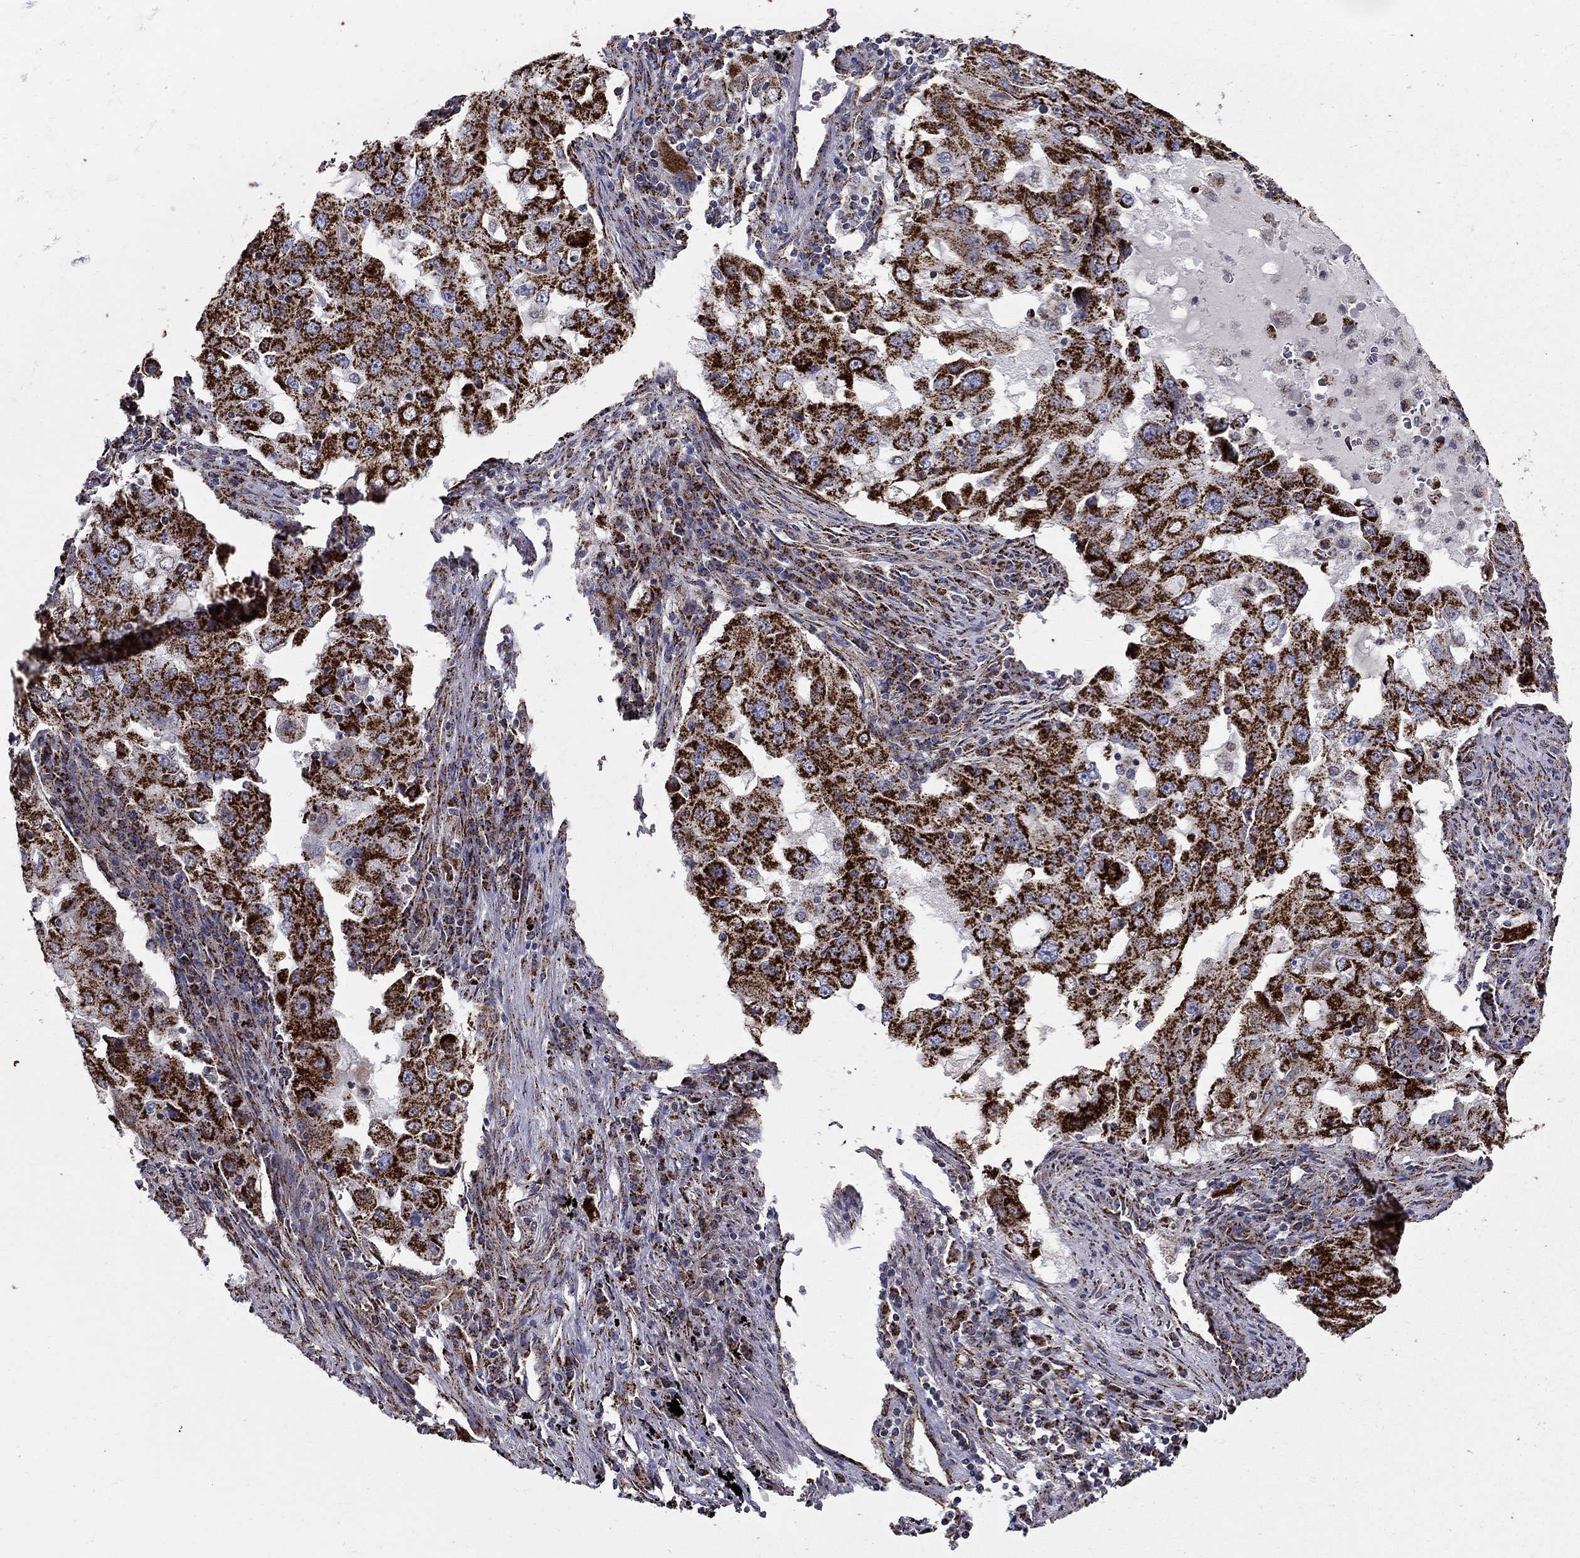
{"staining": {"intensity": "strong", "quantity": ">75%", "location": "cytoplasmic/membranous"}, "tissue": "lung cancer", "cell_type": "Tumor cells", "image_type": "cancer", "snomed": [{"axis": "morphology", "description": "Adenocarcinoma, NOS"}, {"axis": "topography", "description": "Lung"}], "caption": "Immunohistochemical staining of human lung adenocarcinoma reveals strong cytoplasmic/membranous protein expression in approximately >75% of tumor cells.", "gene": "GCSH", "patient": {"sex": "female", "age": 61}}